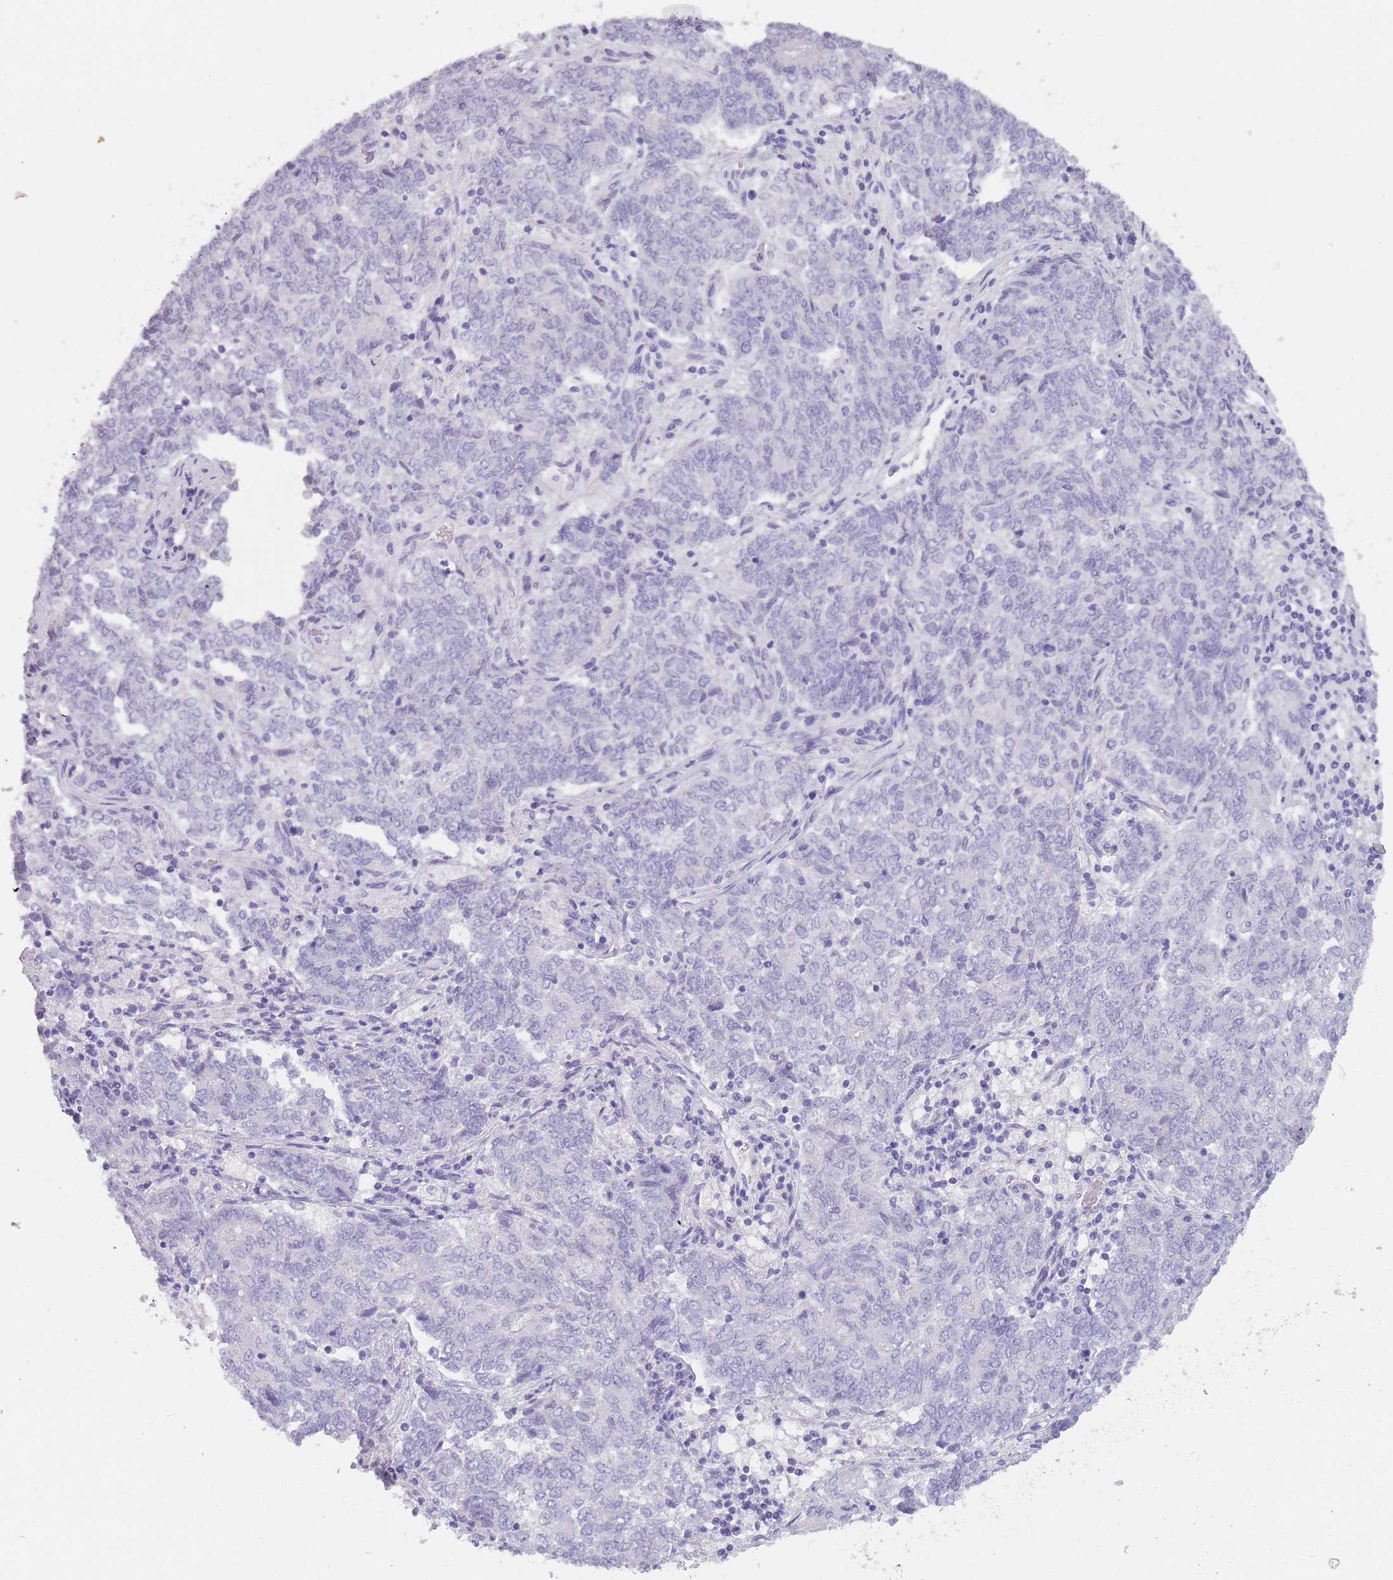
{"staining": {"intensity": "negative", "quantity": "none", "location": "none"}, "tissue": "endometrial cancer", "cell_type": "Tumor cells", "image_type": "cancer", "snomed": [{"axis": "morphology", "description": "Adenocarcinoma, NOS"}, {"axis": "topography", "description": "Endometrium"}], "caption": "Protein analysis of endometrial cancer (adenocarcinoma) displays no significant positivity in tumor cells.", "gene": "TCP11", "patient": {"sex": "female", "age": 80}}